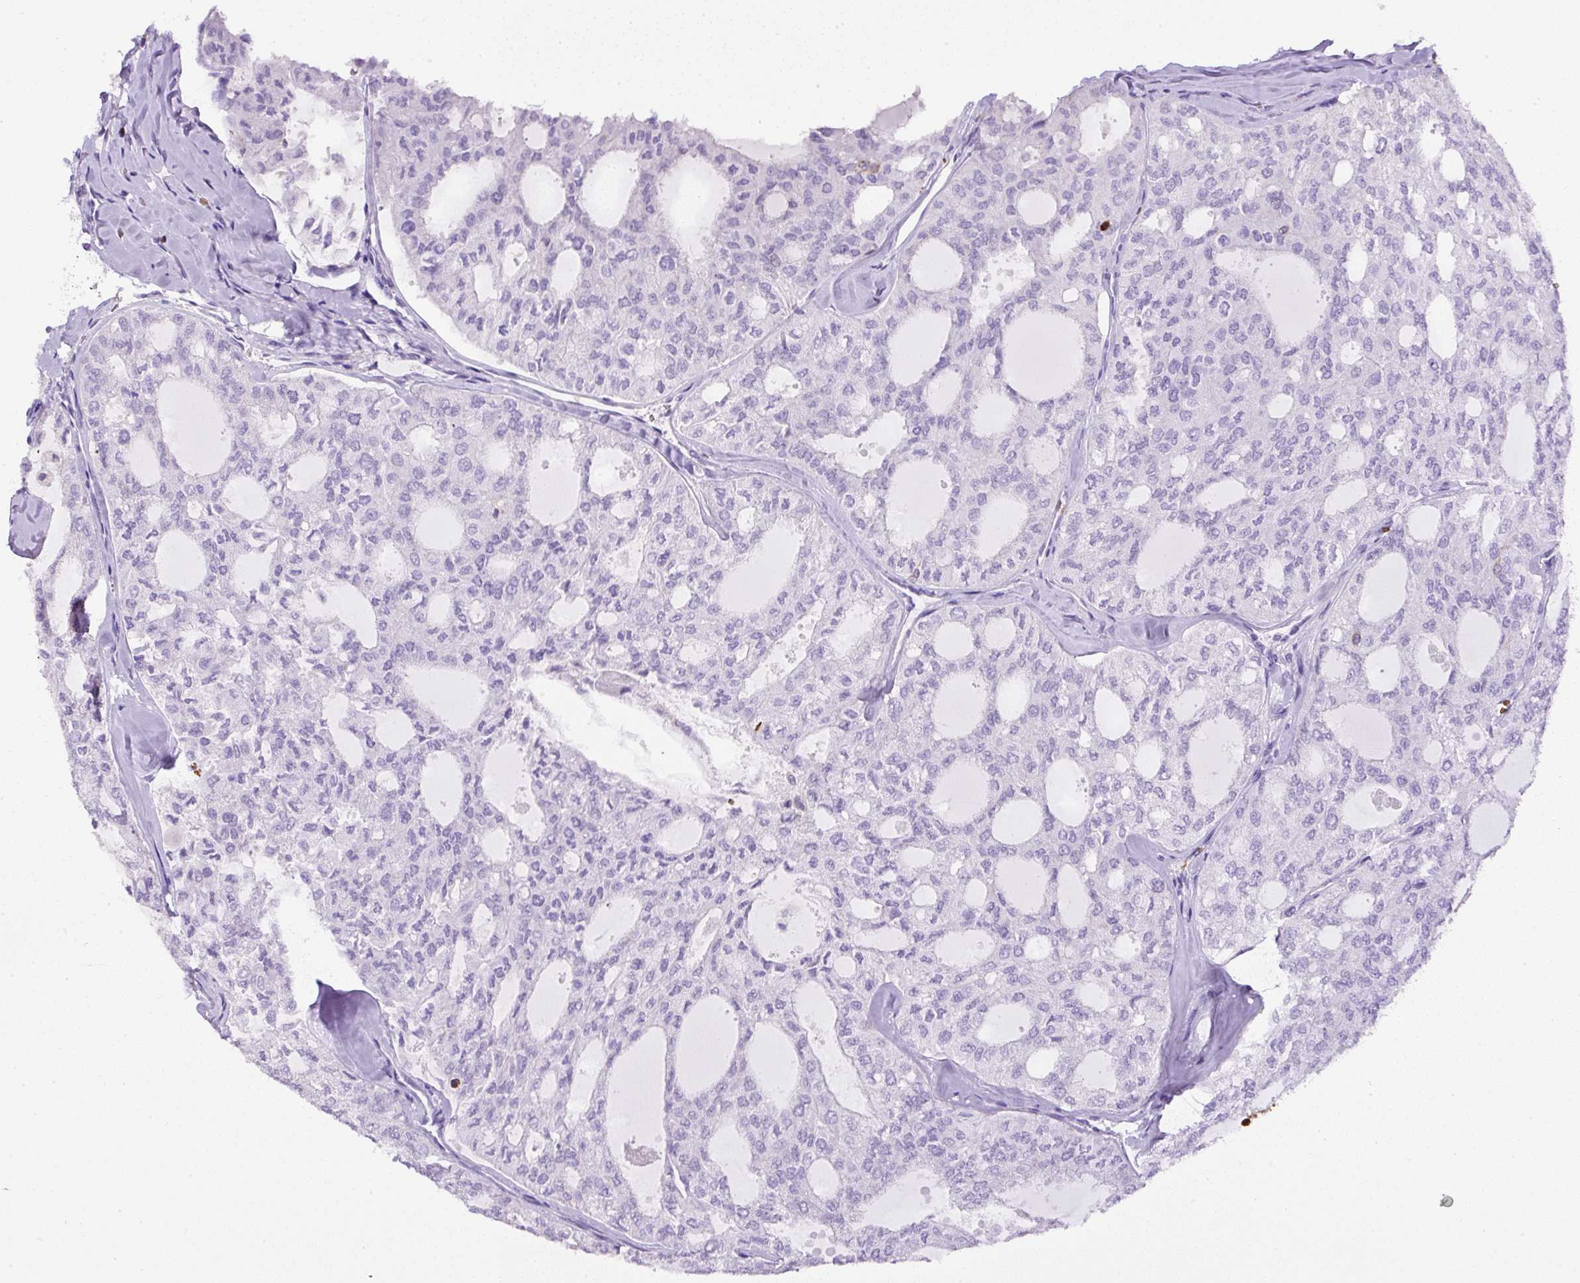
{"staining": {"intensity": "negative", "quantity": "none", "location": "none"}, "tissue": "thyroid cancer", "cell_type": "Tumor cells", "image_type": "cancer", "snomed": [{"axis": "morphology", "description": "Follicular adenoma carcinoma, NOS"}, {"axis": "topography", "description": "Thyroid gland"}], "caption": "Tumor cells are negative for brown protein staining in thyroid cancer.", "gene": "FAM228B", "patient": {"sex": "male", "age": 75}}